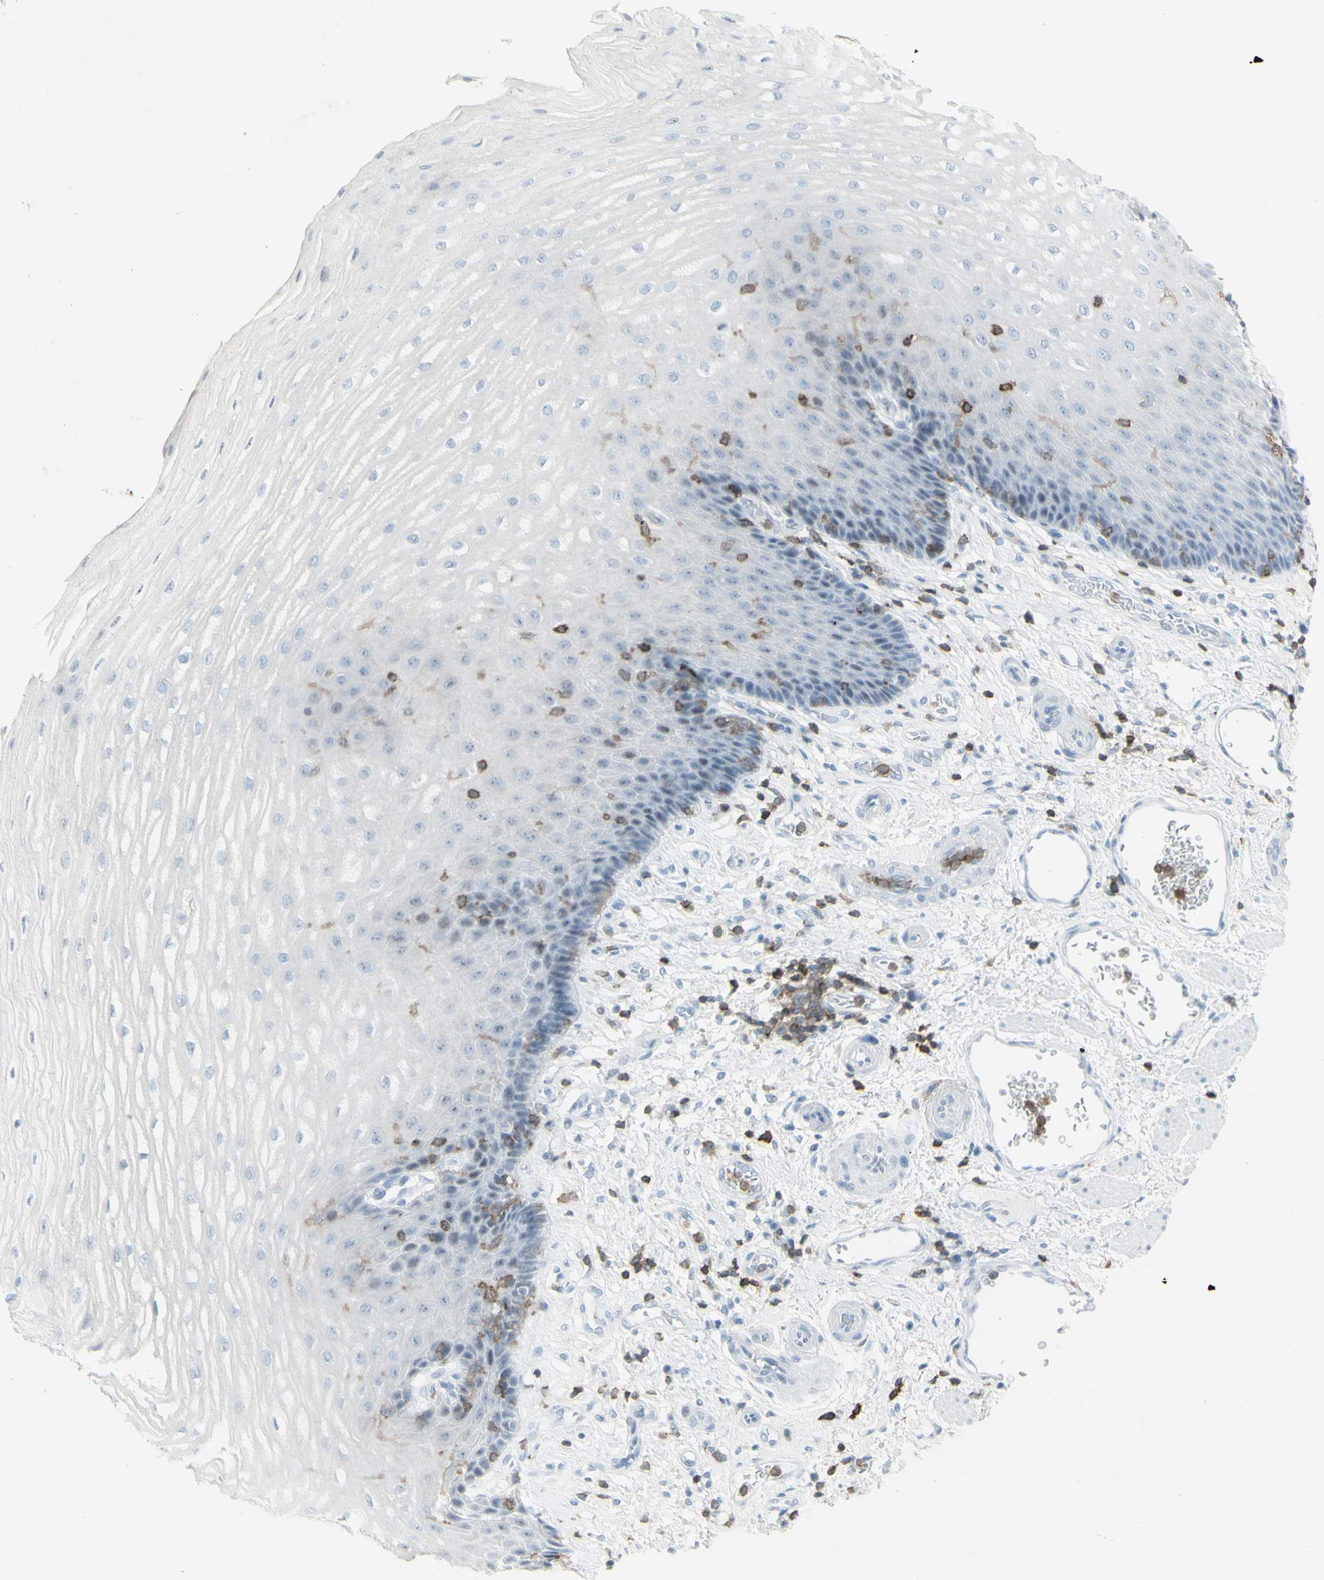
{"staining": {"intensity": "weak", "quantity": "<25%", "location": "cytoplasmic/membranous"}, "tissue": "esophagus", "cell_type": "Squamous epithelial cells", "image_type": "normal", "snomed": [{"axis": "morphology", "description": "Normal tissue, NOS"}, {"axis": "topography", "description": "Esophagus"}], "caption": "Normal esophagus was stained to show a protein in brown. There is no significant positivity in squamous epithelial cells. (Immunohistochemistry, brightfield microscopy, high magnification).", "gene": "NRG1", "patient": {"sex": "male", "age": 54}}